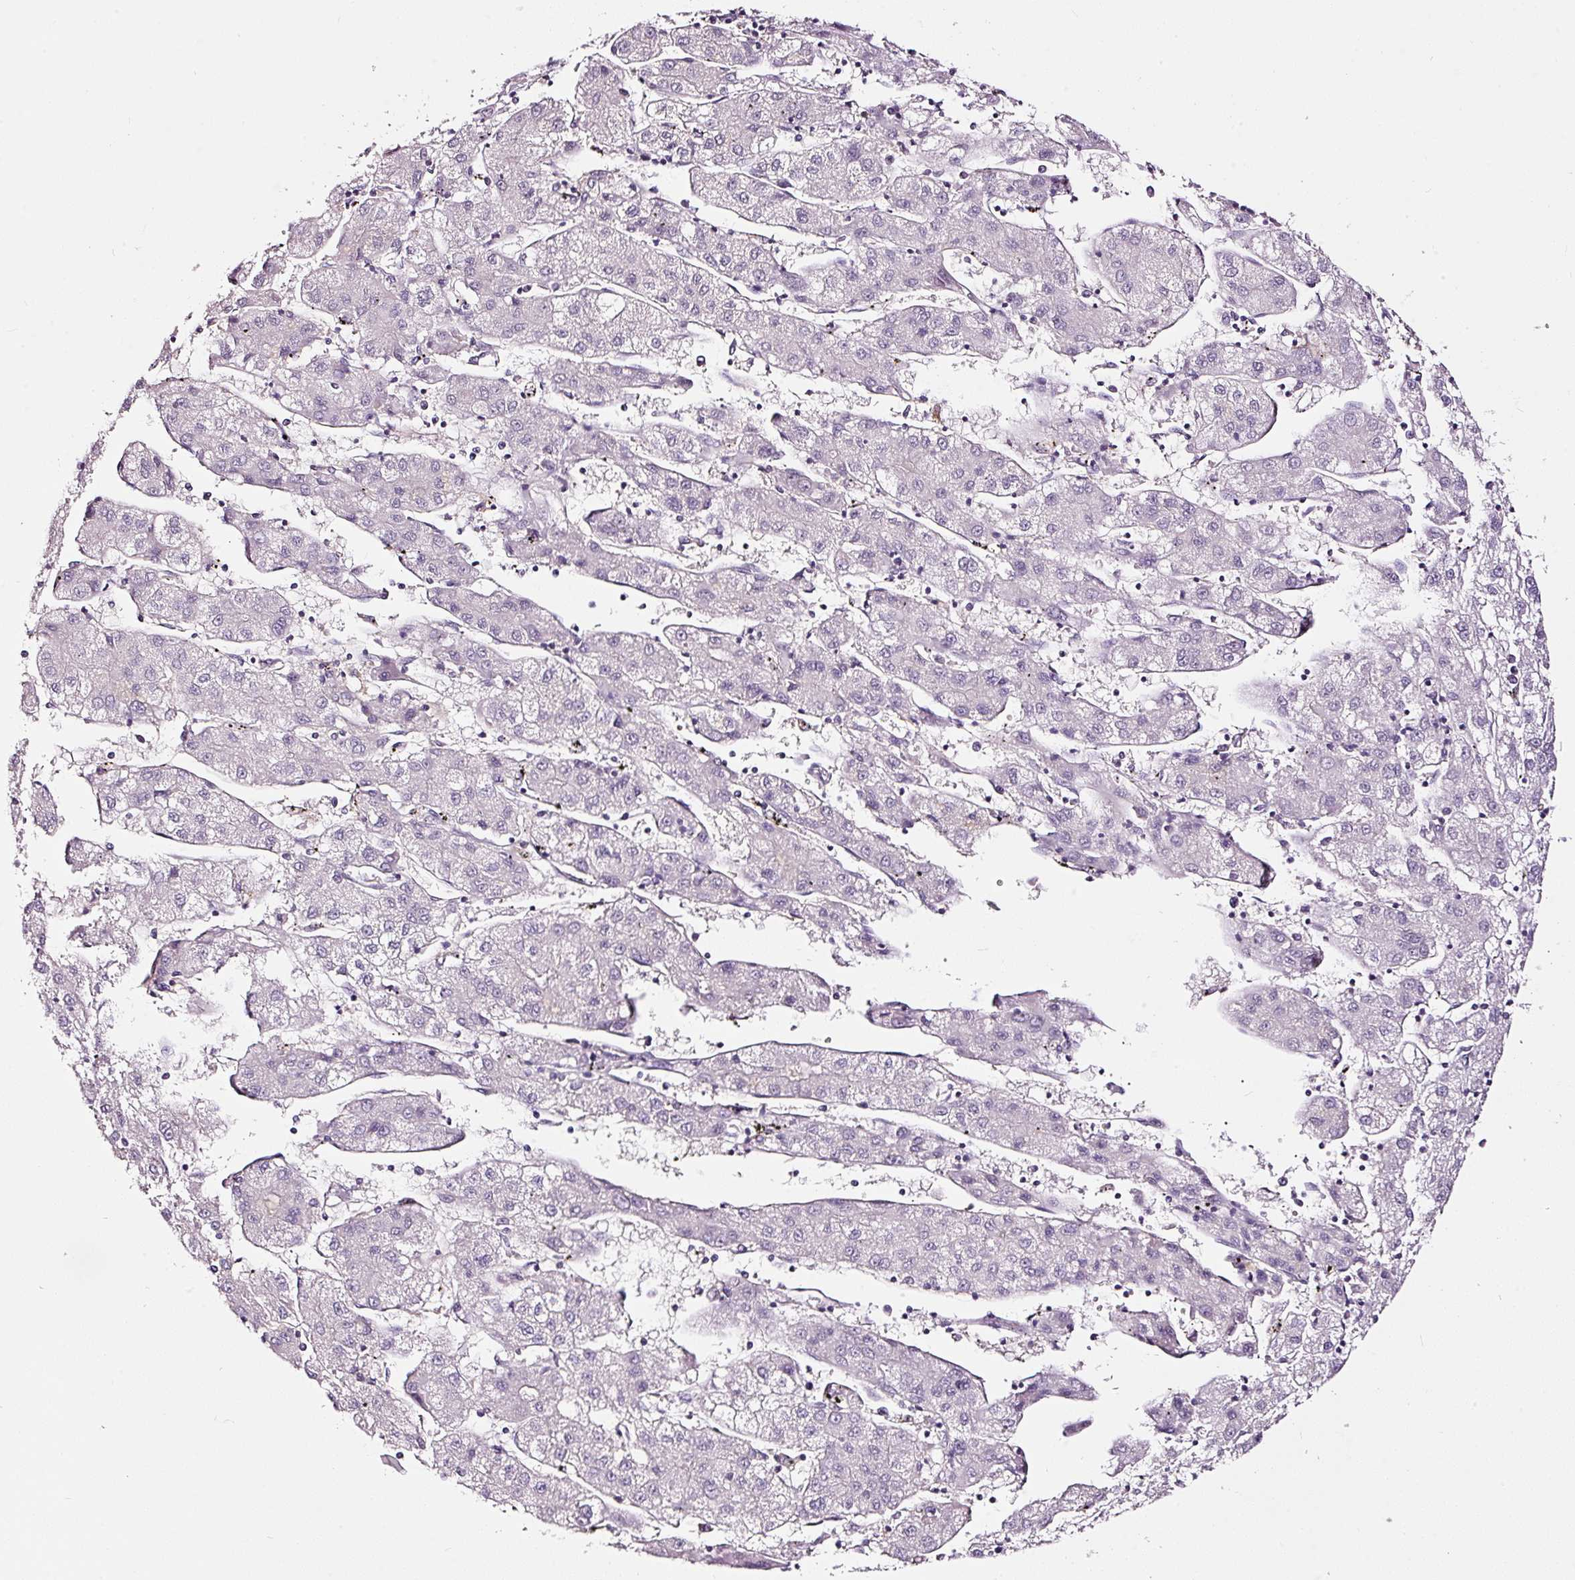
{"staining": {"intensity": "negative", "quantity": "none", "location": "none"}, "tissue": "liver cancer", "cell_type": "Tumor cells", "image_type": "cancer", "snomed": [{"axis": "morphology", "description": "Carcinoma, Hepatocellular, NOS"}, {"axis": "topography", "description": "Liver"}], "caption": "Liver cancer stained for a protein using immunohistochemistry shows no staining tumor cells.", "gene": "LAMP3", "patient": {"sex": "male", "age": 72}}